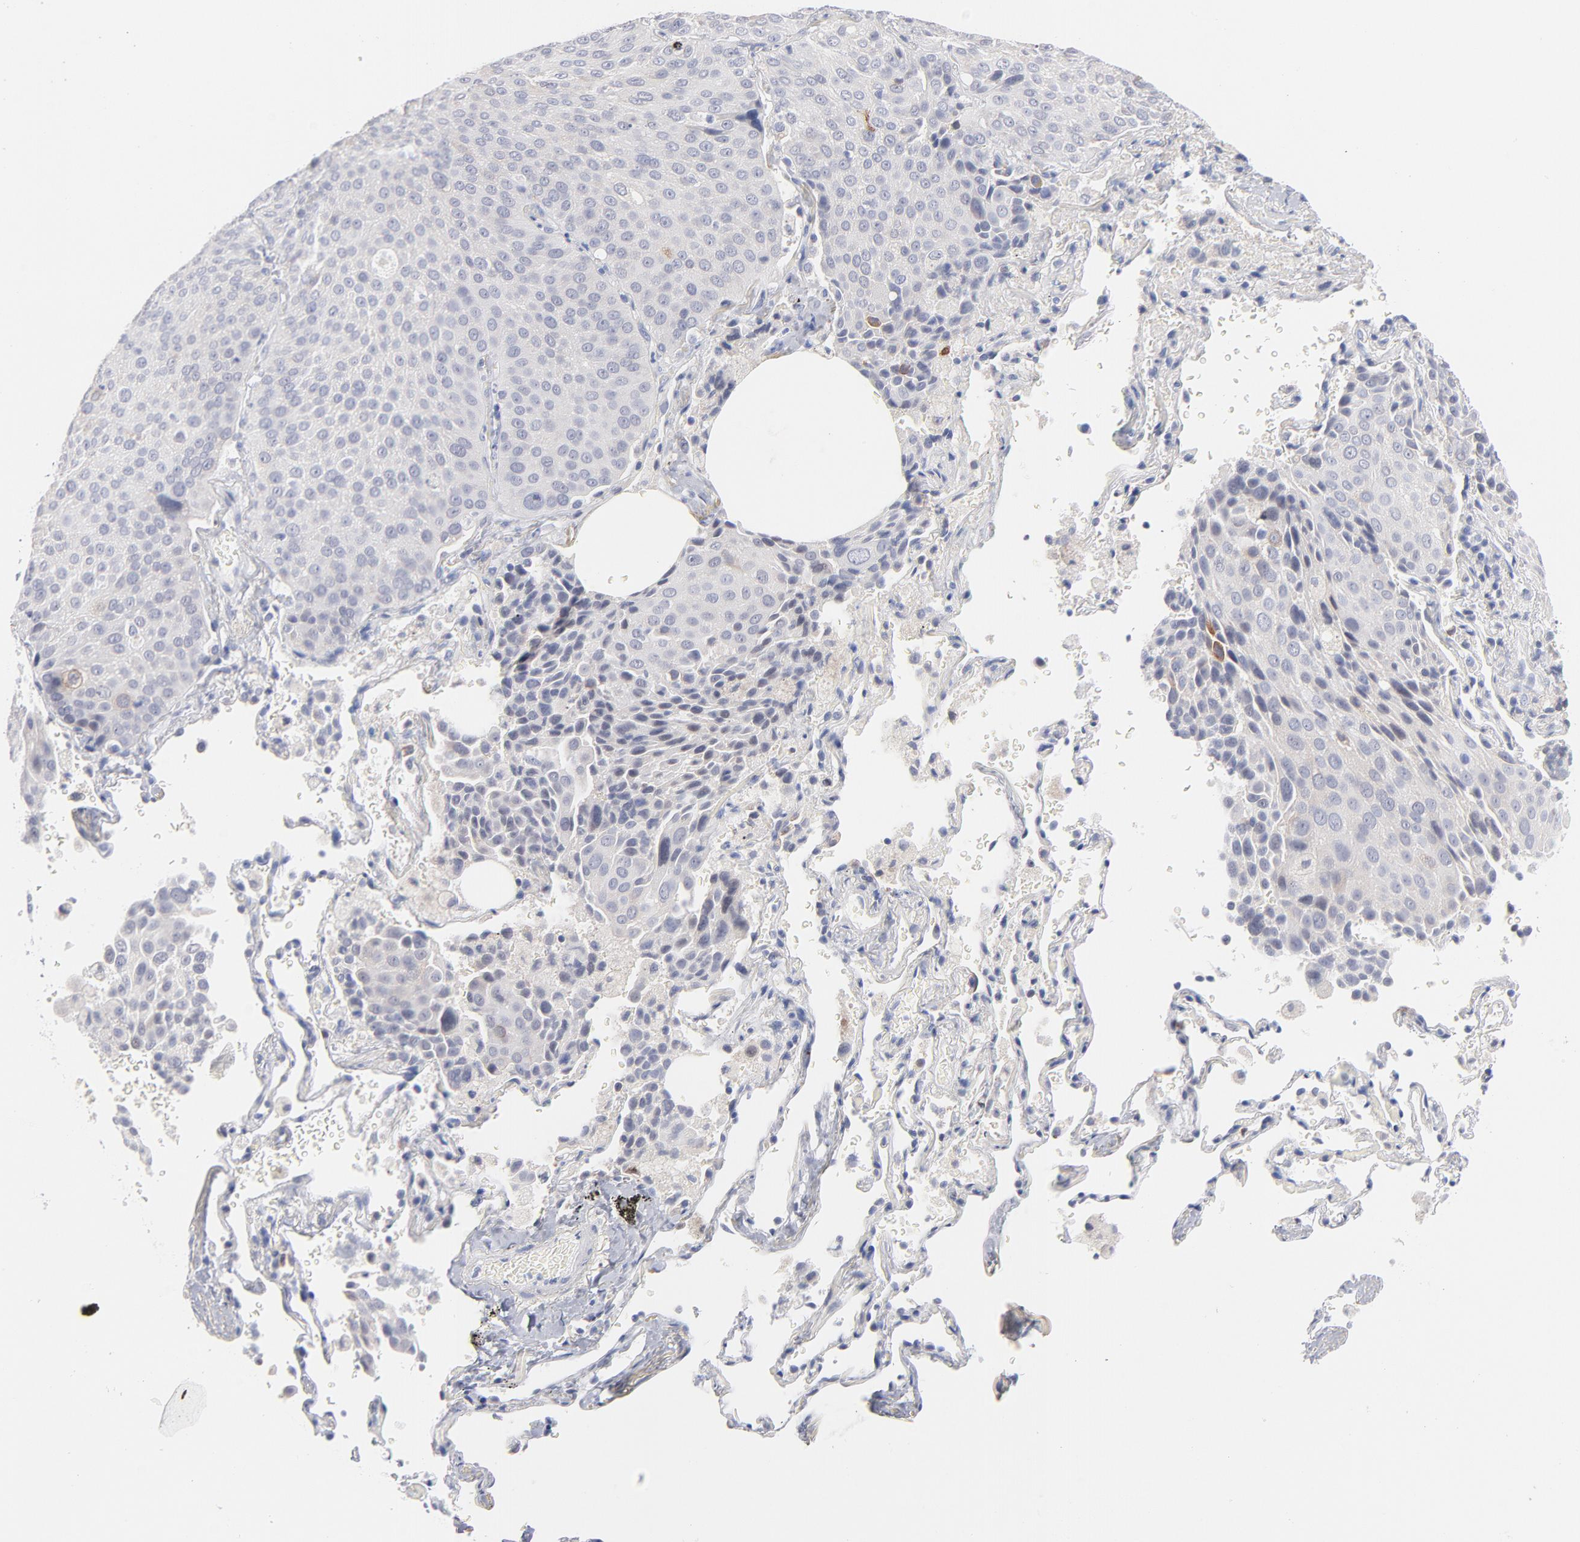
{"staining": {"intensity": "negative", "quantity": "none", "location": "none"}, "tissue": "lung cancer", "cell_type": "Tumor cells", "image_type": "cancer", "snomed": [{"axis": "morphology", "description": "Squamous cell carcinoma, NOS"}, {"axis": "topography", "description": "Lung"}], "caption": "Tumor cells are negative for protein expression in human lung squamous cell carcinoma. (Brightfield microscopy of DAB (3,3'-diaminobenzidine) IHC at high magnification).", "gene": "MID1", "patient": {"sex": "male", "age": 54}}